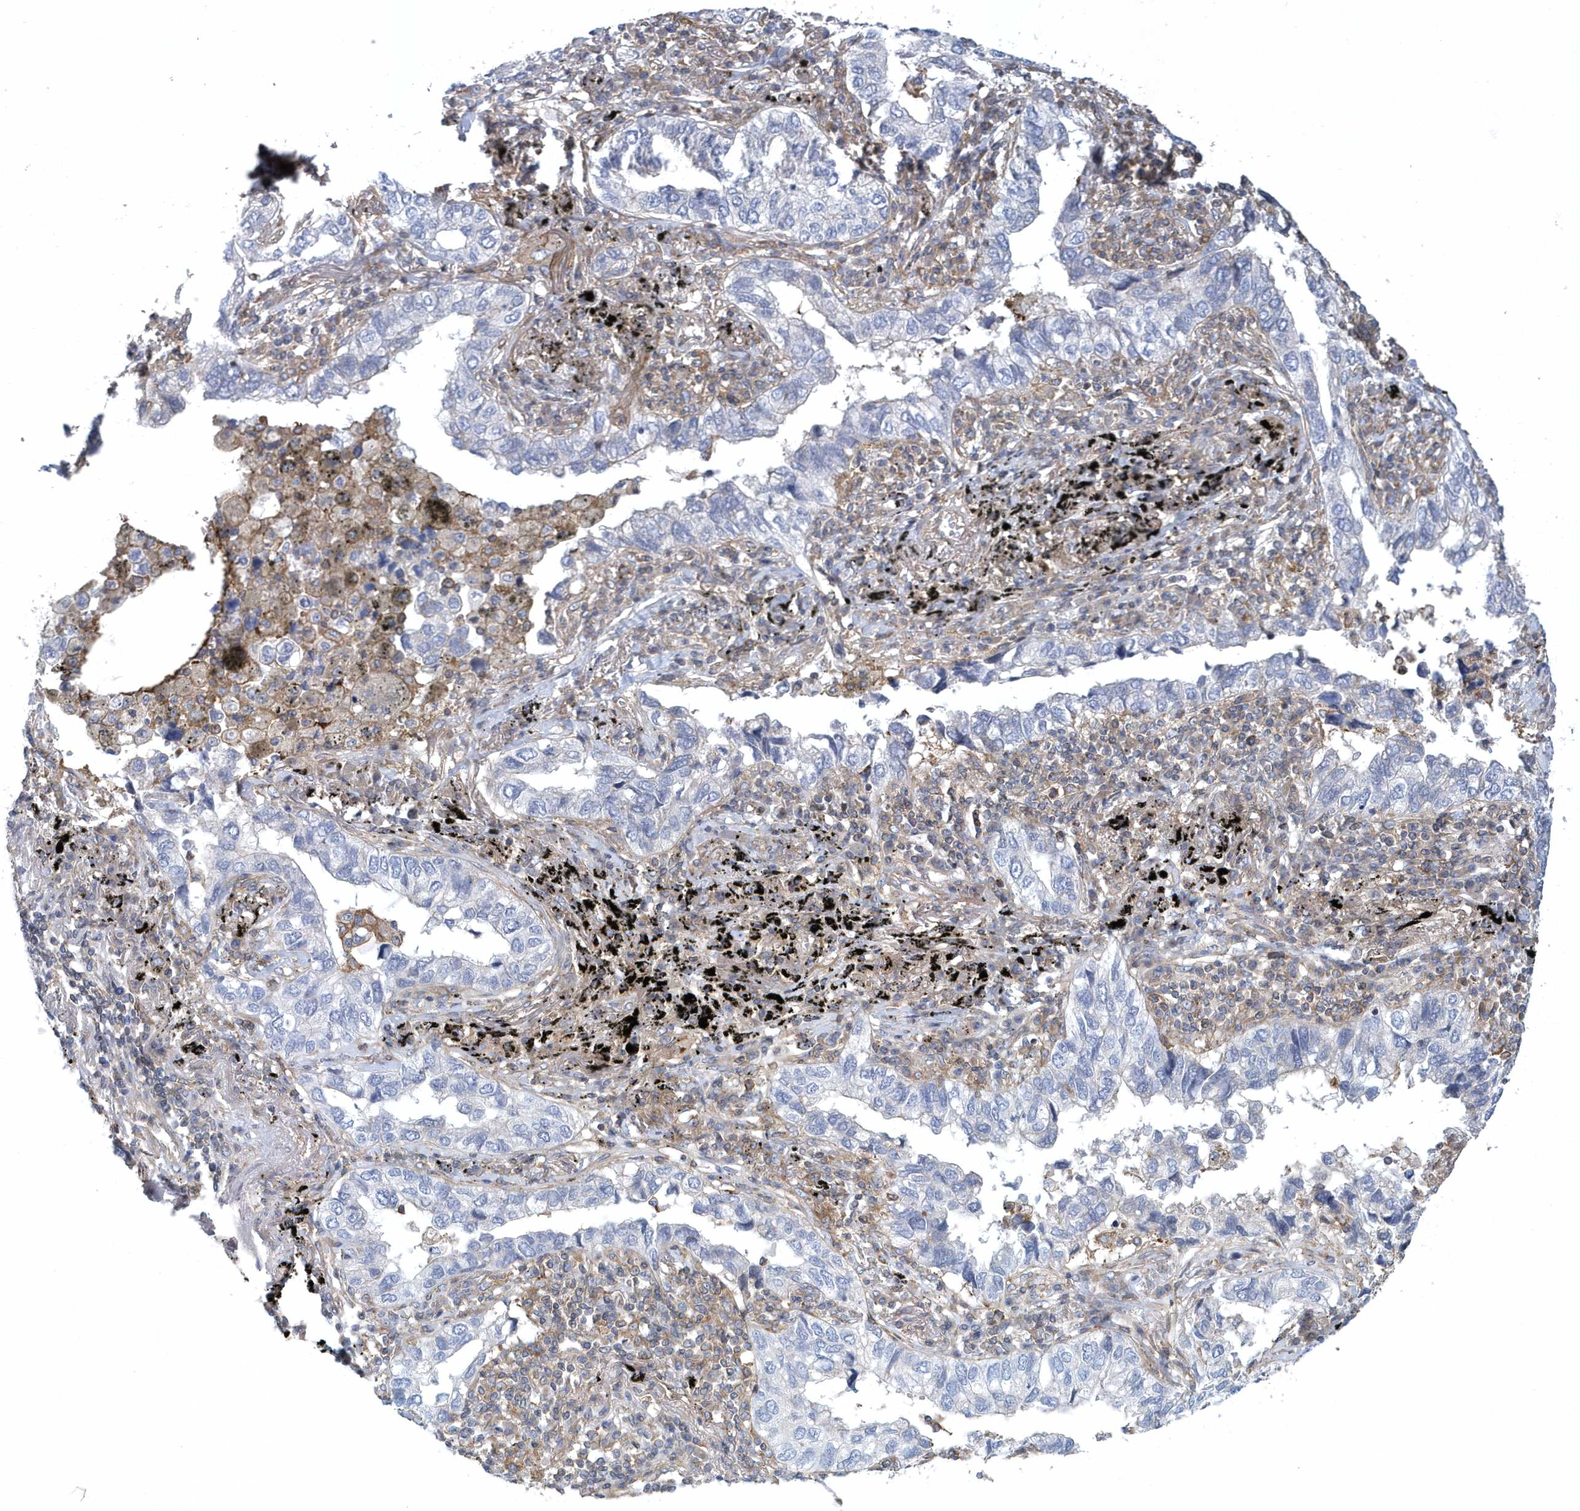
{"staining": {"intensity": "moderate", "quantity": "25%-75%", "location": "cytoplasmic/membranous"}, "tissue": "lung cancer", "cell_type": "Tumor cells", "image_type": "cancer", "snomed": [{"axis": "morphology", "description": "Adenocarcinoma, NOS"}, {"axis": "topography", "description": "Lung"}], "caption": "Immunohistochemistry (IHC) micrograph of neoplastic tissue: lung adenocarcinoma stained using IHC reveals medium levels of moderate protein expression localized specifically in the cytoplasmic/membranous of tumor cells, appearing as a cytoplasmic/membranous brown color.", "gene": "ARAP2", "patient": {"sex": "male", "age": 65}}